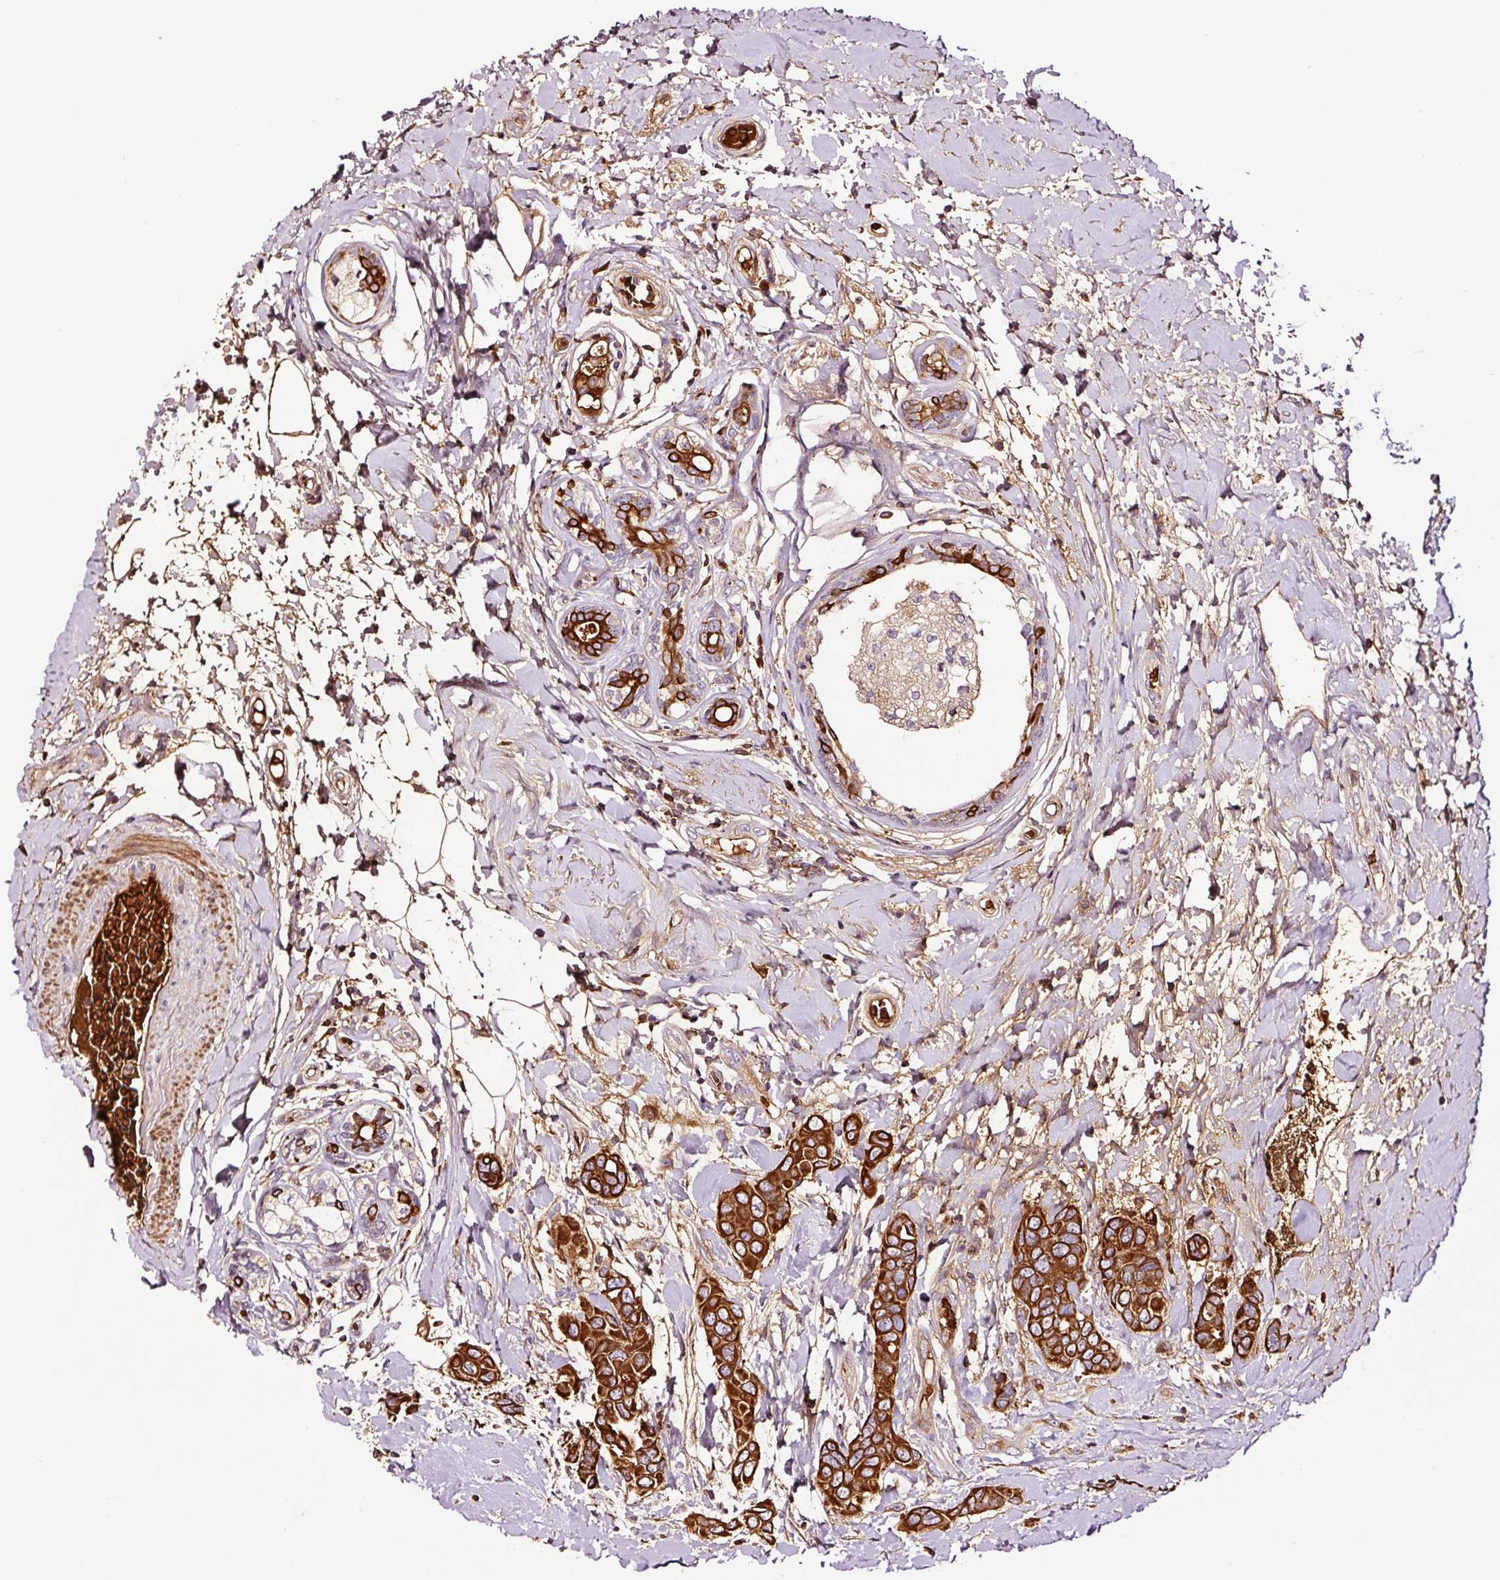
{"staining": {"intensity": "strong", "quantity": ">75%", "location": "cytoplasmic/membranous"}, "tissue": "breast cancer", "cell_type": "Tumor cells", "image_type": "cancer", "snomed": [{"axis": "morphology", "description": "Lobular carcinoma"}, {"axis": "topography", "description": "Breast"}], "caption": "This is a photomicrograph of IHC staining of breast lobular carcinoma, which shows strong positivity in the cytoplasmic/membranous of tumor cells.", "gene": "PGLYRP2", "patient": {"sex": "female", "age": 51}}